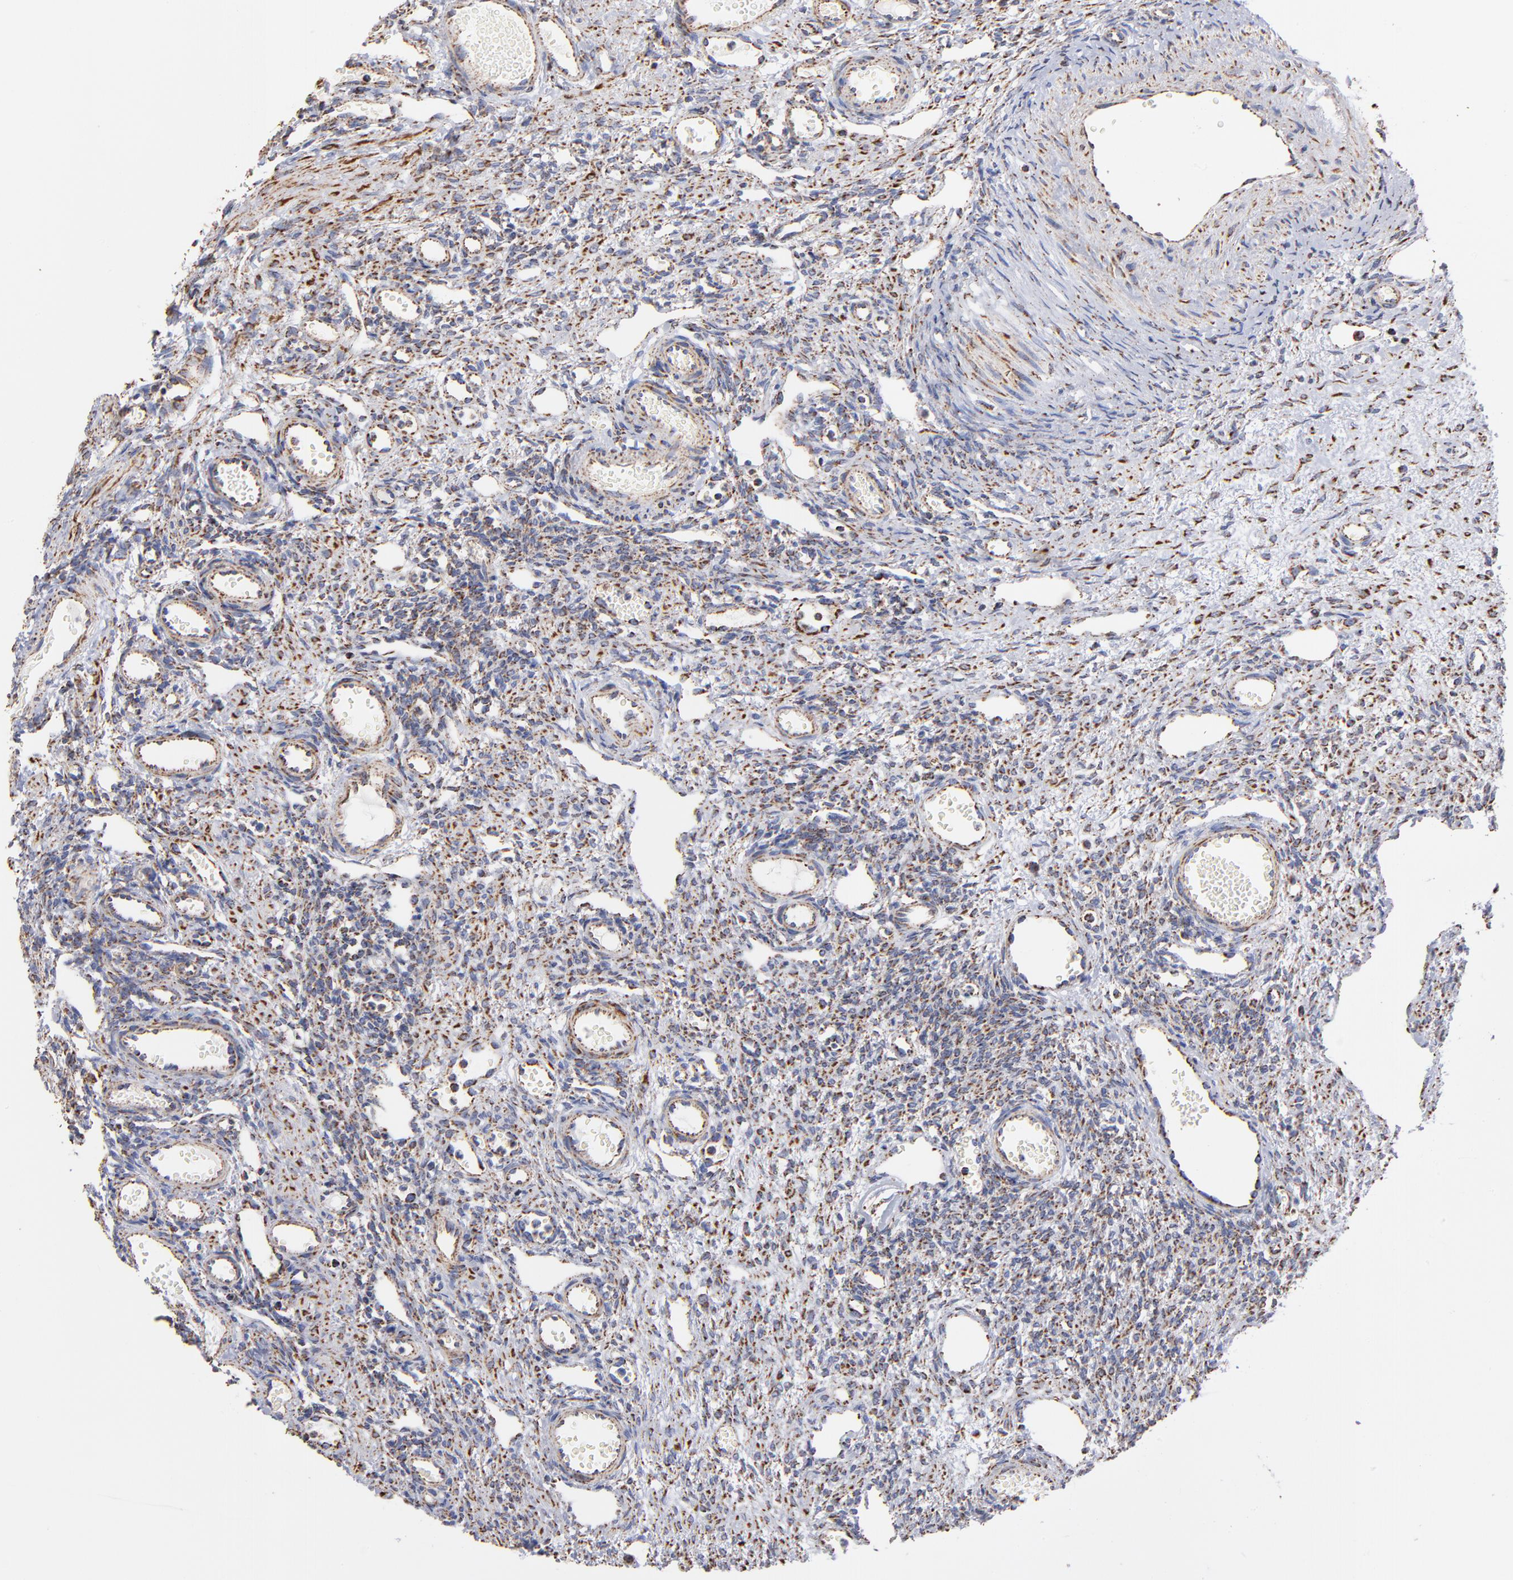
{"staining": {"intensity": "strong", "quantity": ">75%", "location": "cytoplasmic/membranous"}, "tissue": "ovary", "cell_type": "Follicle cells", "image_type": "normal", "snomed": [{"axis": "morphology", "description": "Normal tissue, NOS"}, {"axis": "topography", "description": "Ovary"}], "caption": "Immunohistochemical staining of benign human ovary demonstrates >75% levels of strong cytoplasmic/membranous protein expression in about >75% of follicle cells. The staining was performed using DAB to visualize the protein expression in brown, while the nuclei were stained in blue with hematoxylin (Magnification: 20x).", "gene": "PHB1", "patient": {"sex": "female", "age": 33}}